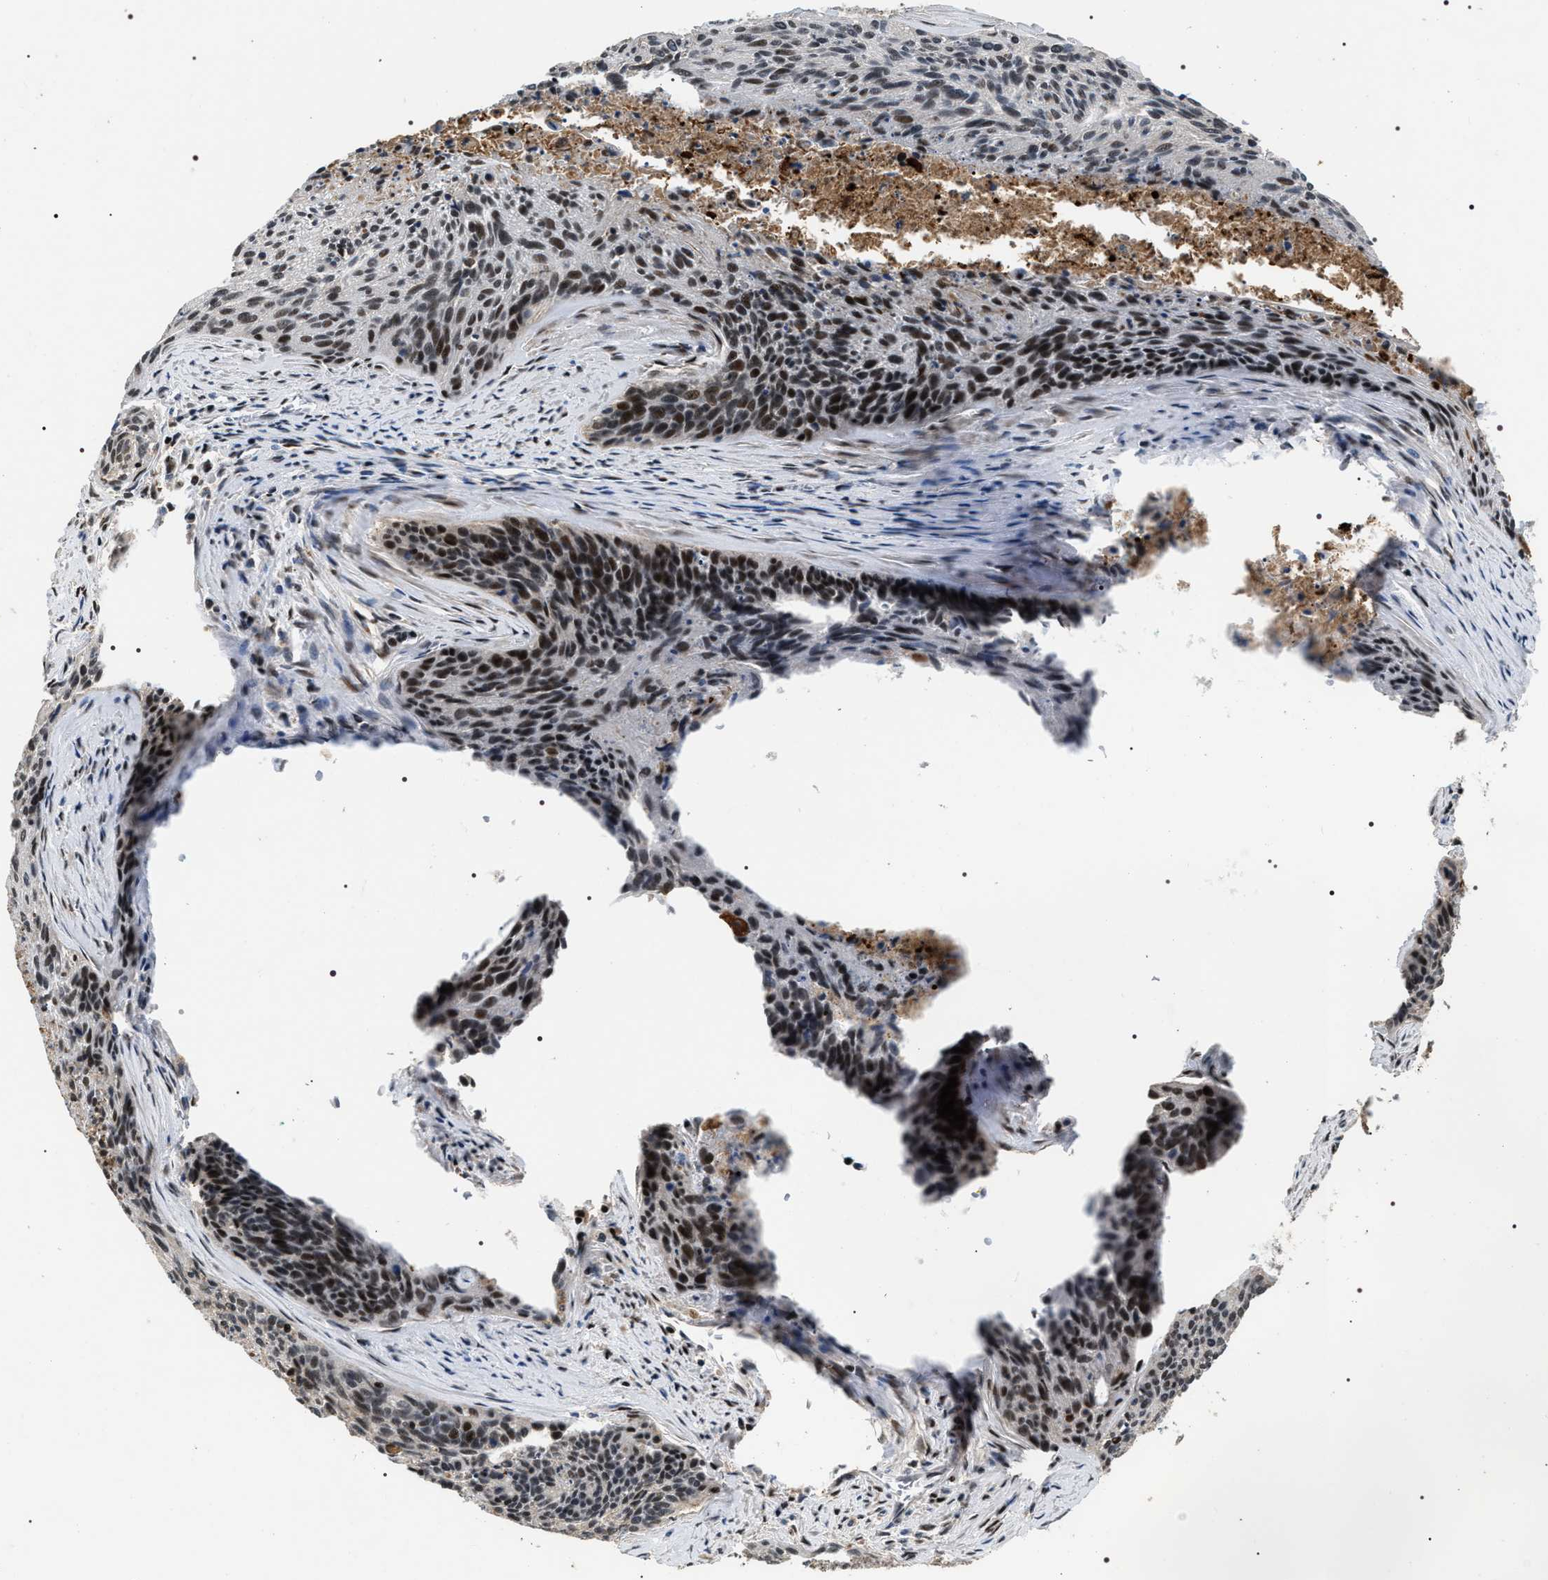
{"staining": {"intensity": "moderate", "quantity": "25%-75%", "location": "nuclear"}, "tissue": "cervical cancer", "cell_type": "Tumor cells", "image_type": "cancer", "snomed": [{"axis": "morphology", "description": "Squamous cell carcinoma, NOS"}, {"axis": "topography", "description": "Cervix"}], "caption": "Protein expression analysis of cervical squamous cell carcinoma exhibits moderate nuclear positivity in about 25%-75% of tumor cells.", "gene": "C7orf25", "patient": {"sex": "female", "age": 55}}